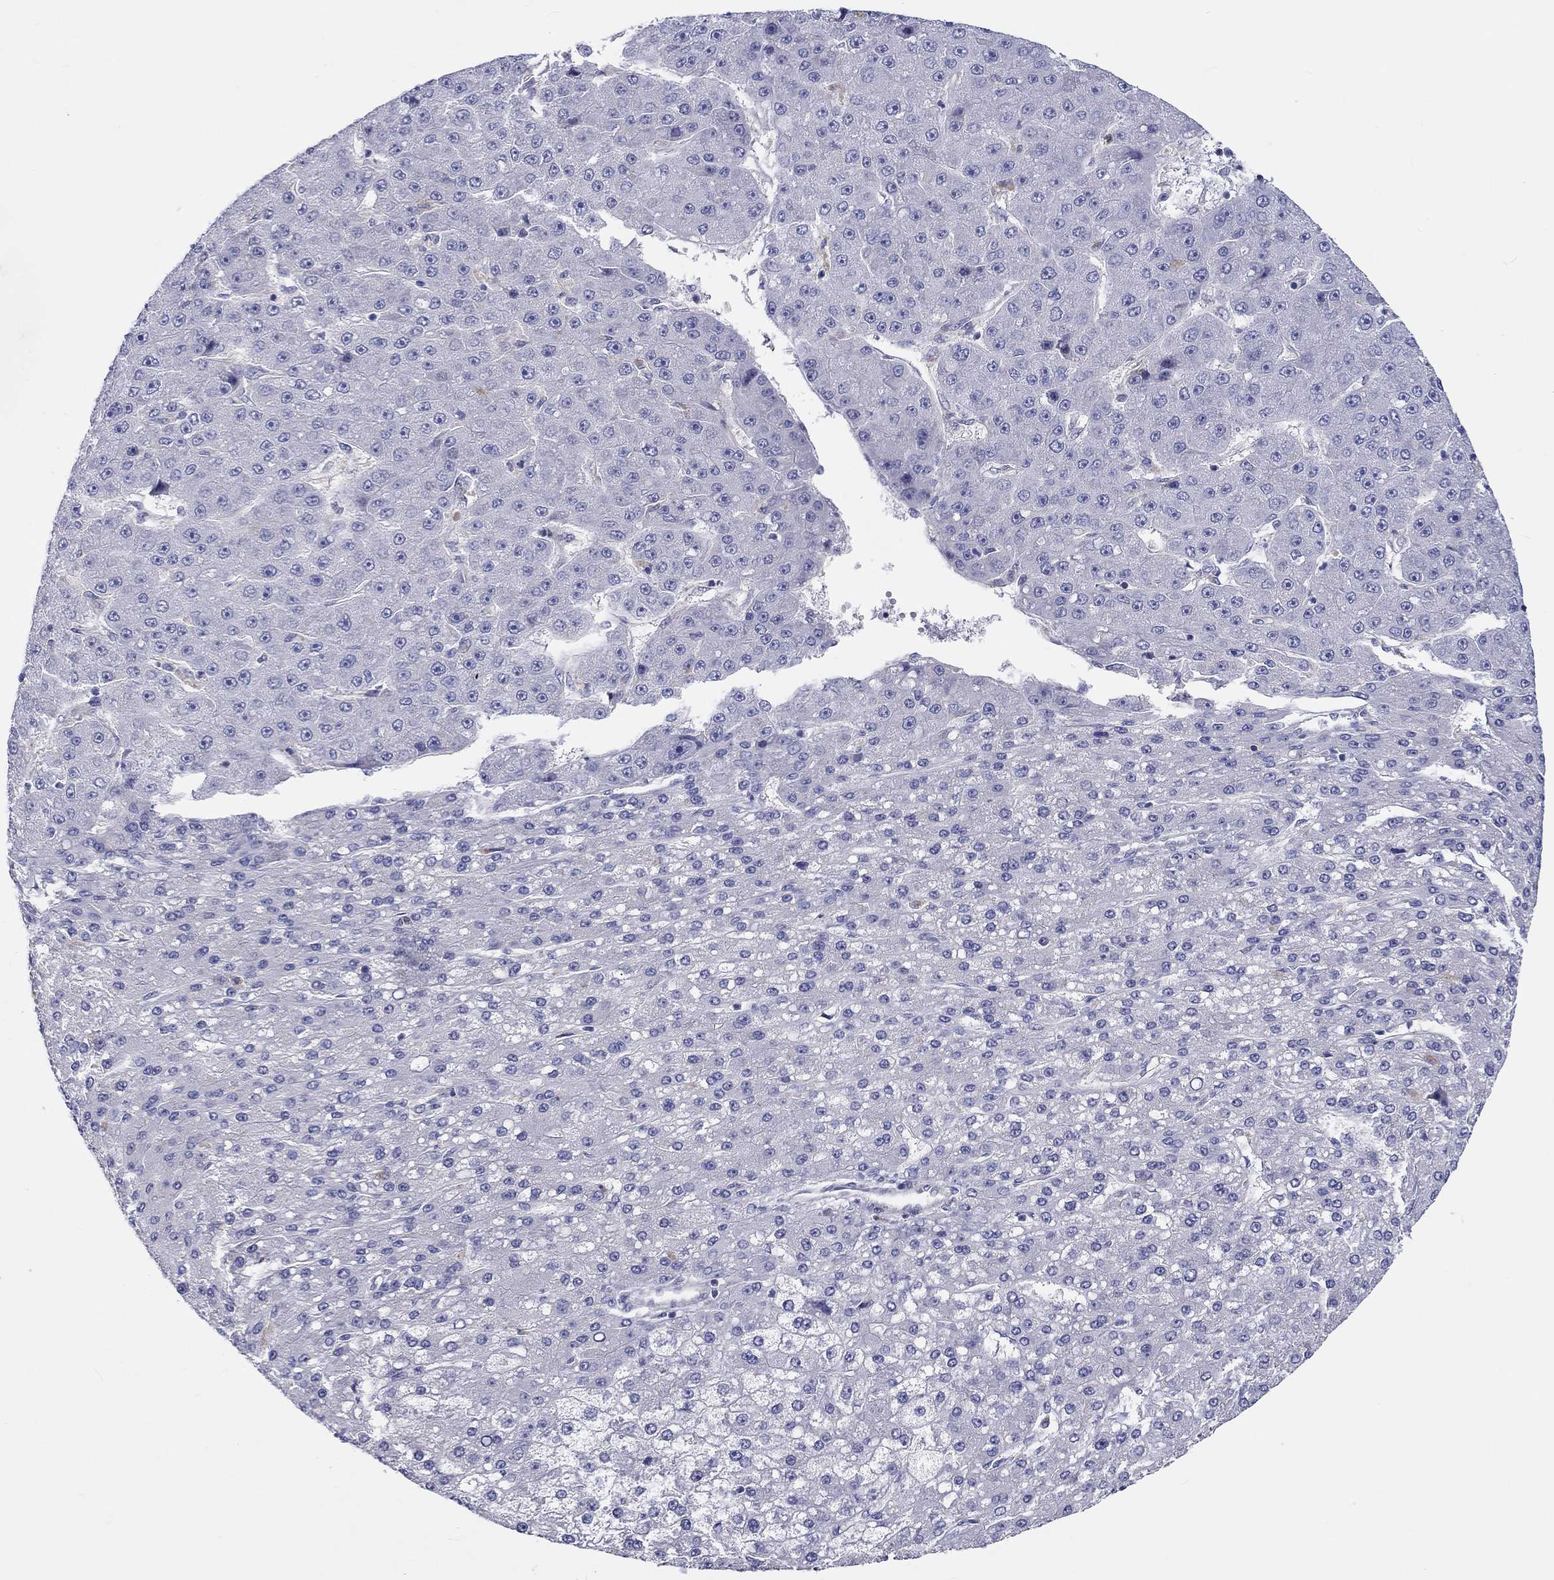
{"staining": {"intensity": "negative", "quantity": "none", "location": "none"}, "tissue": "liver cancer", "cell_type": "Tumor cells", "image_type": "cancer", "snomed": [{"axis": "morphology", "description": "Carcinoma, Hepatocellular, NOS"}, {"axis": "topography", "description": "Liver"}], "caption": "Hepatocellular carcinoma (liver) stained for a protein using IHC reveals no expression tumor cells.", "gene": "ABCG4", "patient": {"sex": "male", "age": 67}}